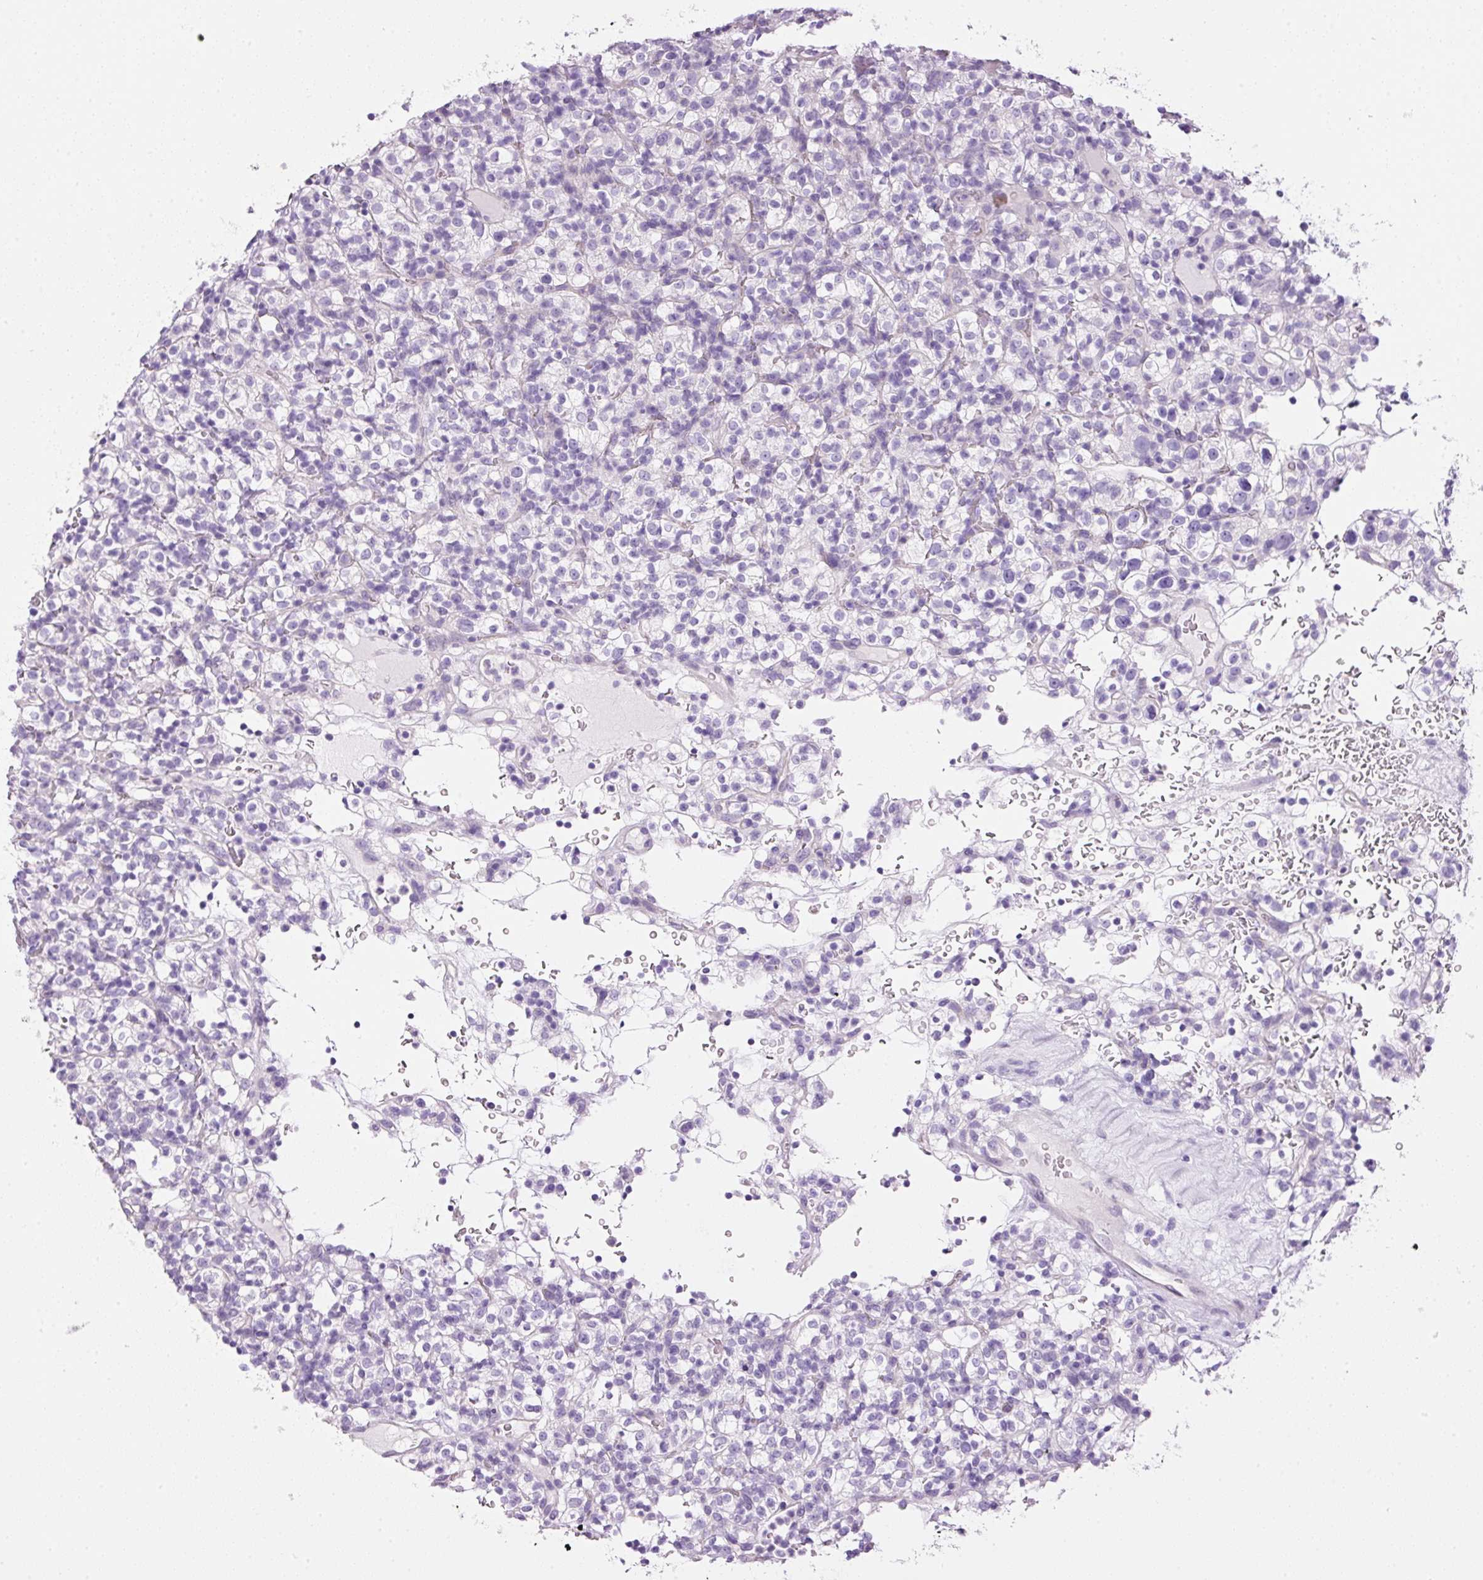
{"staining": {"intensity": "negative", "quantity": "none", "location": "none"}, "tissue": "renal cancer", "cell_type": "Tumor cells", "image_type": "cancer", "snomed": [{"axis": "morphology", "description": "Normal tissue, NOS"}, {"axis": "morphology", "description": "Adenocarcinoma, NOS"}, {"axis": "topography", "description": "Kidney"}], "caption": "Immunohistochemistry of renal adenocarcinoma reveals no positivity in tumor cells.", "gene": "BSND", "patient": {"sex": "female", "age": 72}}